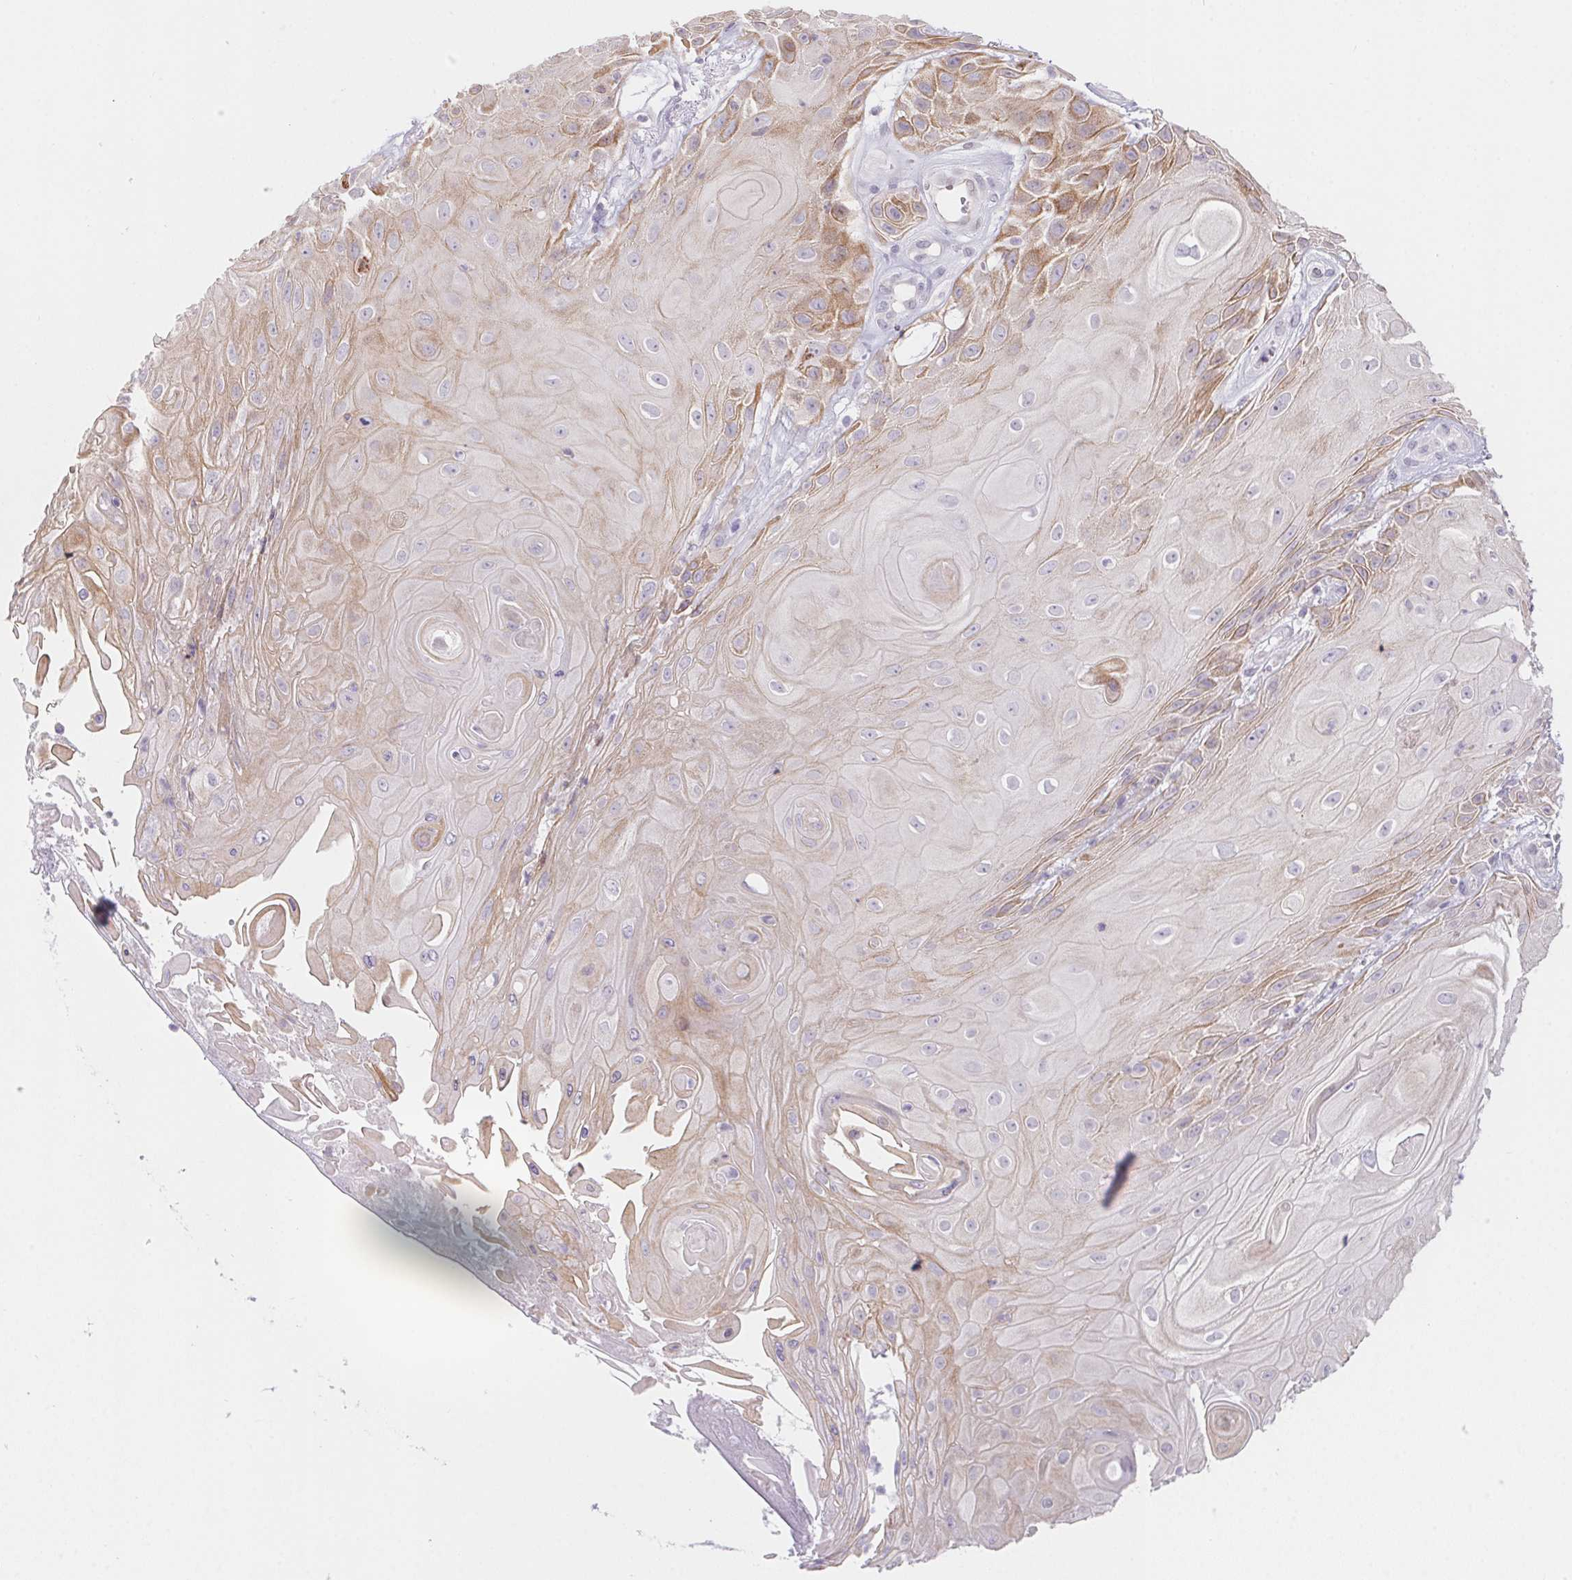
{"staining": {"intensity": "moderate", "quantity": "25%-75%", "location": "cytoplasmic/membranous"}, "tissue": "skin cancer", "cell_type": "Tumor cells", "image_type": "cancer", "snomed": [{"axis": "morphology", "description": "Squamous cell carcinoma, NOS"}, {"axis": "topography", "description": "Skin"}], "caption": "DAB (3,3'-diaminobenzidine) immunohistochemical staining of skin cancer exhibits moderate cytoplasmic/membranous protein positivity in approximately 25%-75% of tumor cells.", "gene": "MORC1", "patient": {"sex": "male", "age": 62}}